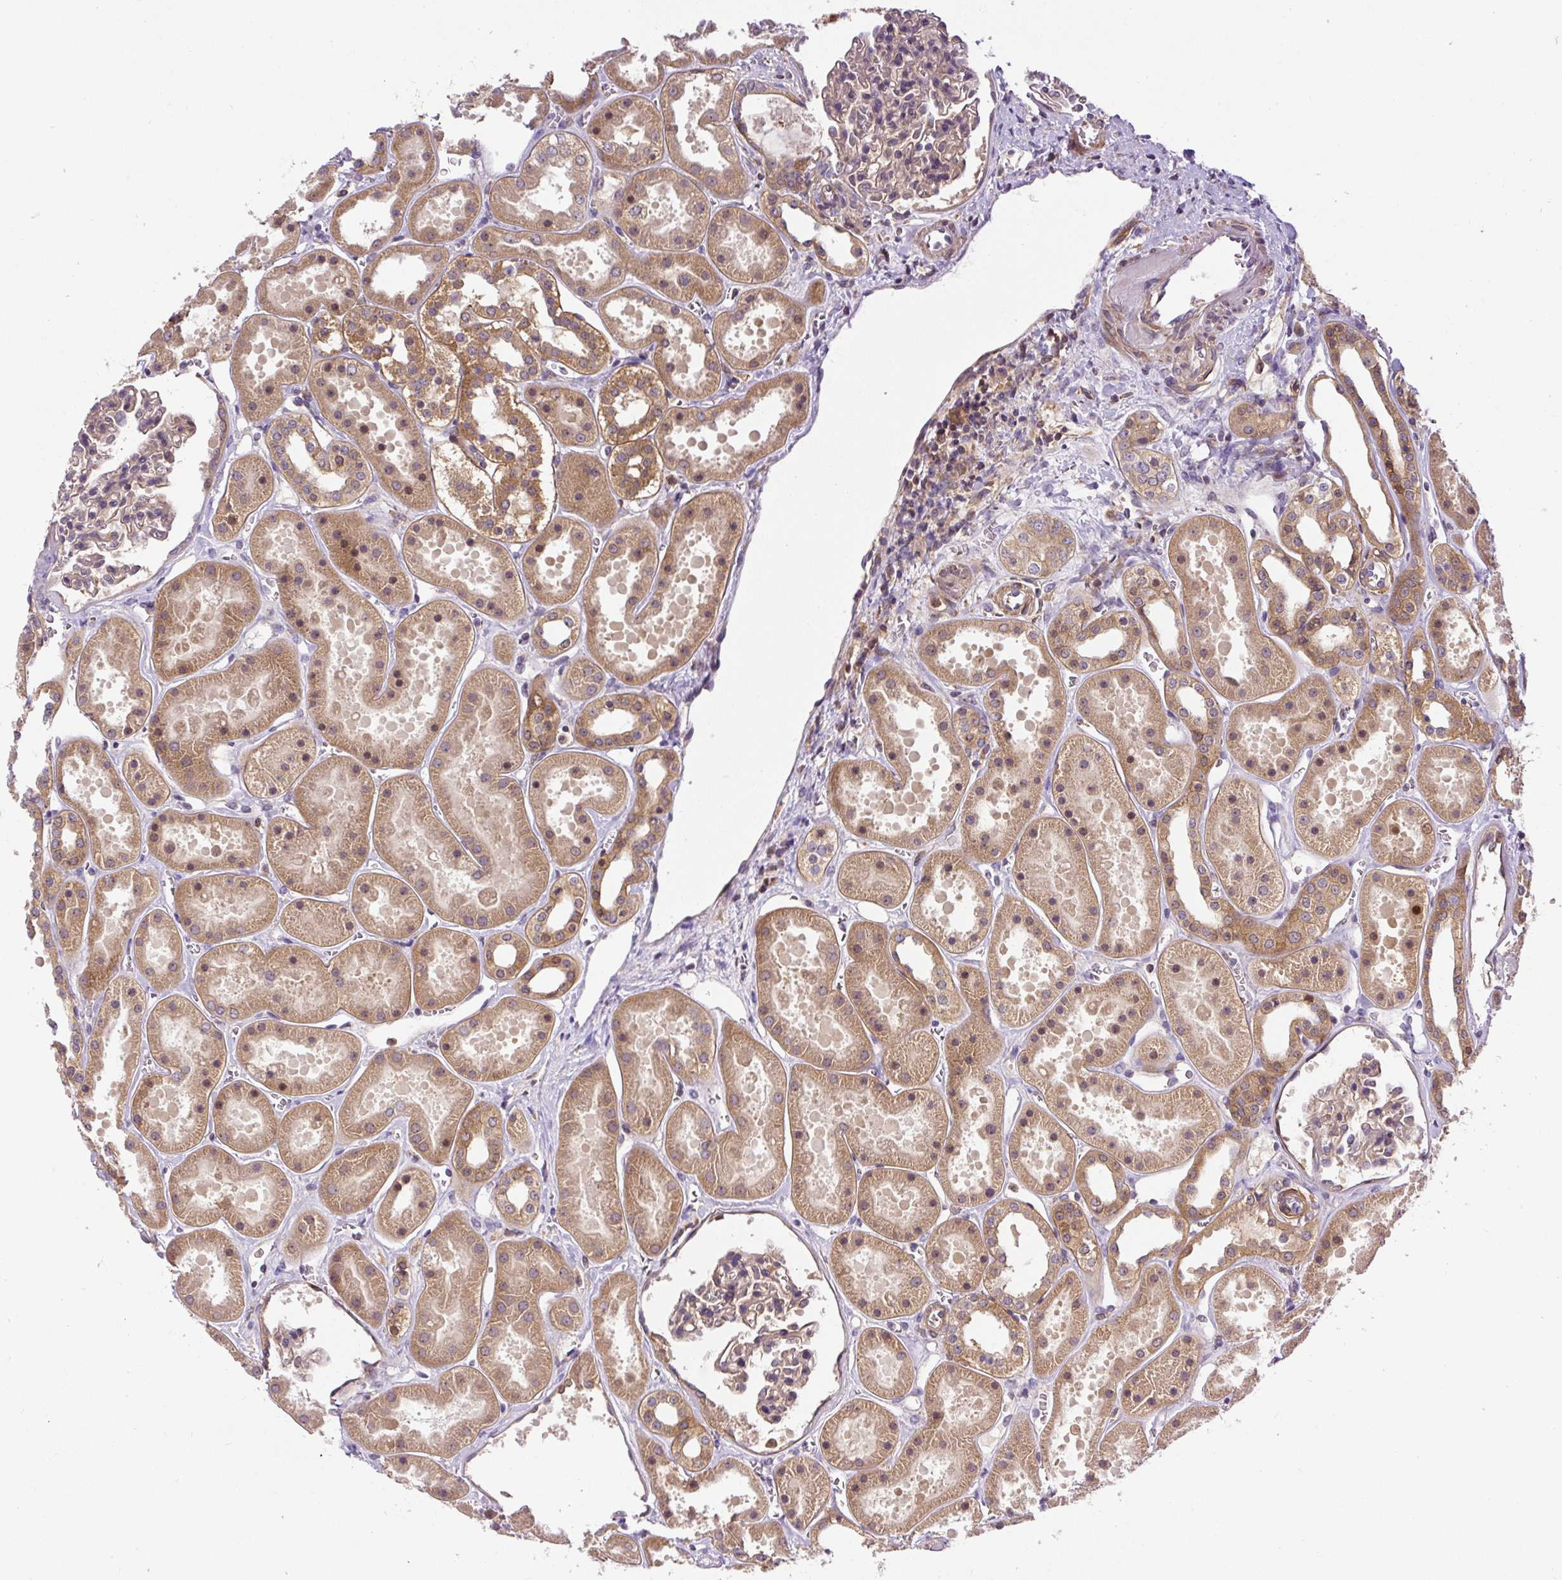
{"staining": {"intensity": "weak", "quantity": "25%-75%", "location": "cytoplasmic/membranous"}, "tissue": "kidney", "cell_type": "Cells in glomeruli", "image_type": "normal", "snomed": [{"axis": "morphology", "description": "Normal tissue, NOS"}, {"axis": "topography", "description": "Kidney"}], "caption": "Human kidney stained for a protein (brown) shows weak cytoplasmic/membranous positive staining in approximately 25%-75% of cells in glomeruli.", "gene": "CCDC28A", "patient": {"sex": "female", "age": 41}}